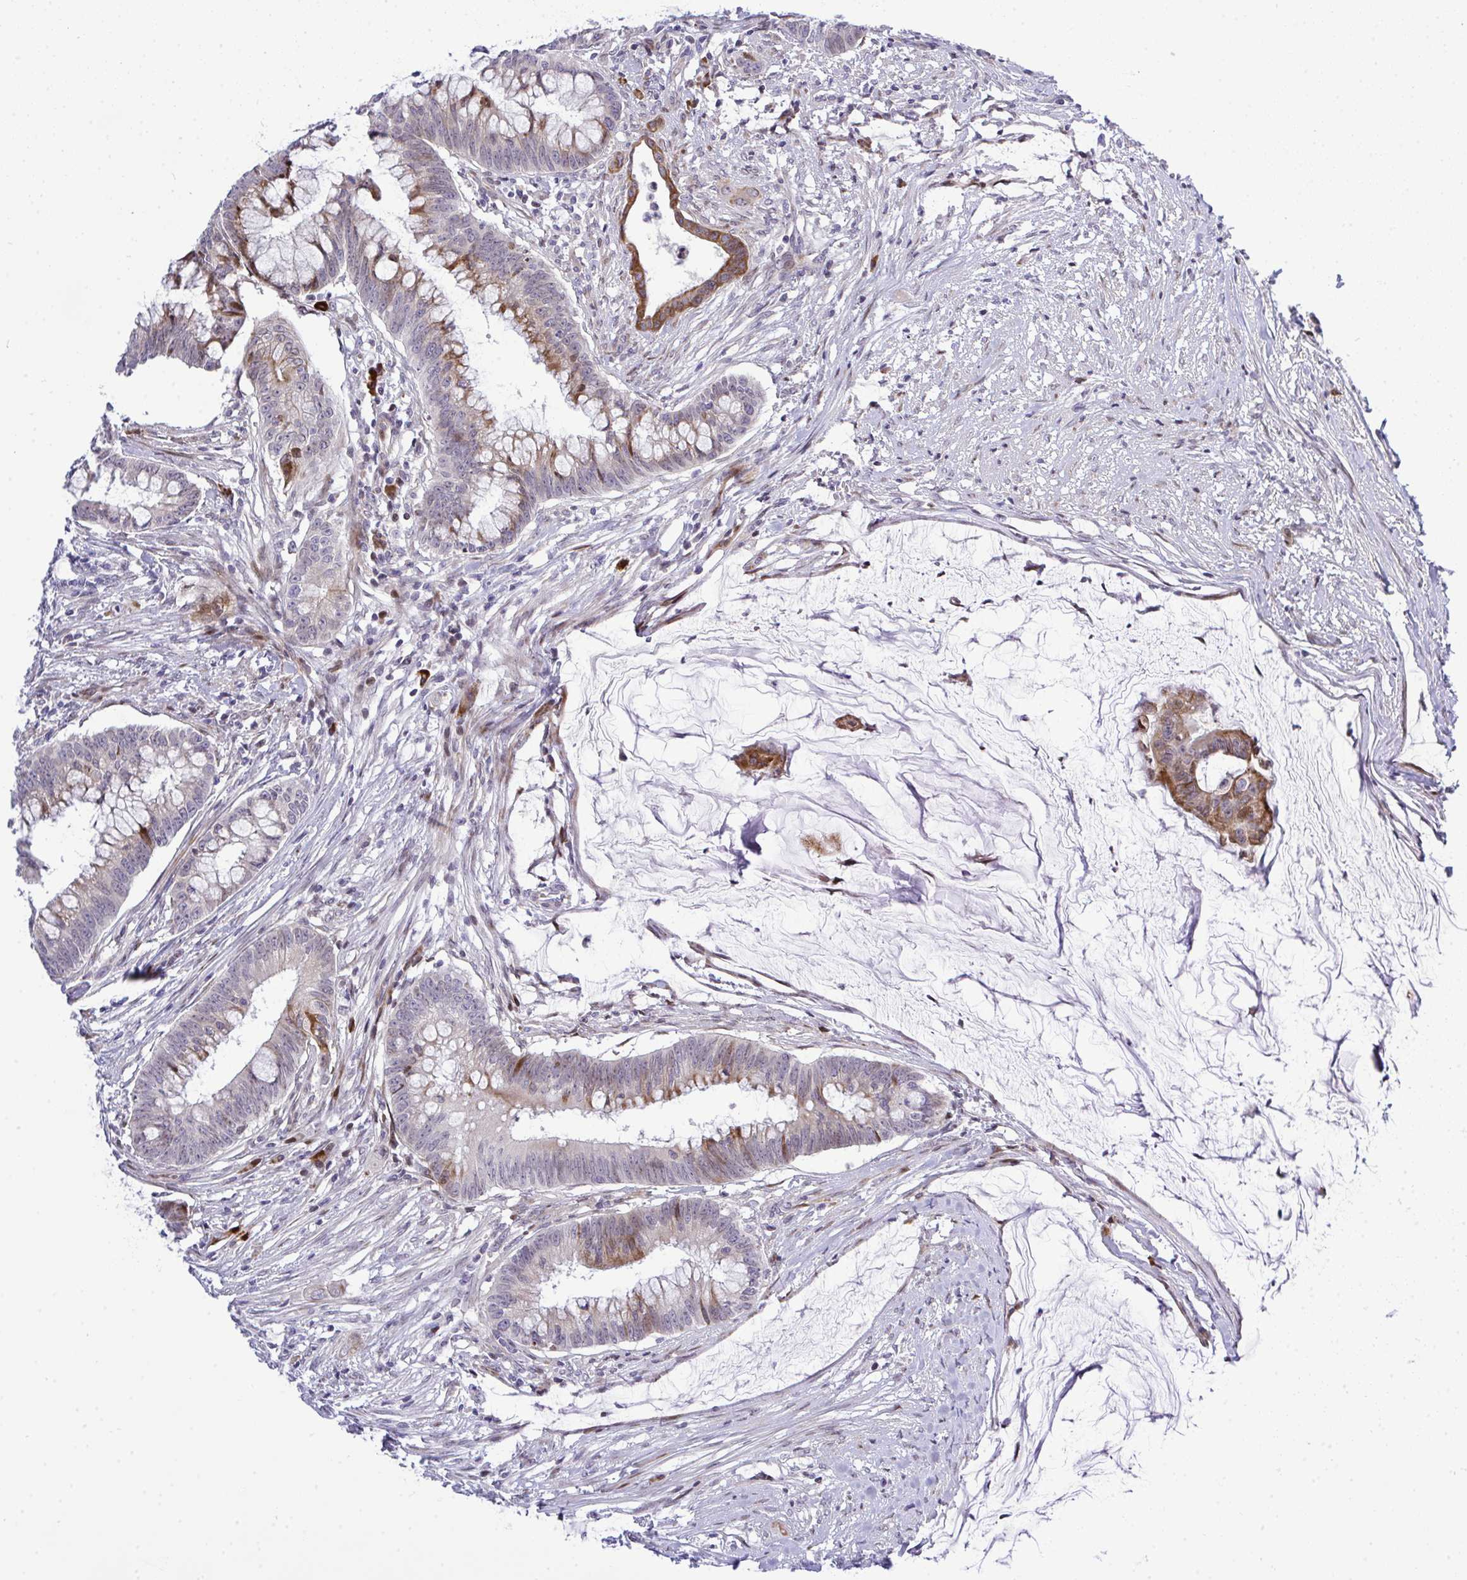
{"staining": {"intensity": "strong", "quantity": "25%-75%", "location": "cytoplasmic/membranous"}, "tissue": "colorectal cancer", "cell_type": "Tumor cells", "image_type": "cancer", "snomed": [{"axis": "morphology", "description": "Adenocarcinoma, NOS"}, {"axis": "topography", "description": "Colon"}], "caption": "A high-resolution histopathology image shows immunohistochemistry (IHC) staining of adenocarcinoma (colorectal), which displays strong cytoplasmic/membranous expression in approximately 25%-75% of tumor cells.", "gene": "CASTOR2", "patient": {"sex": "male", "age": 62}}